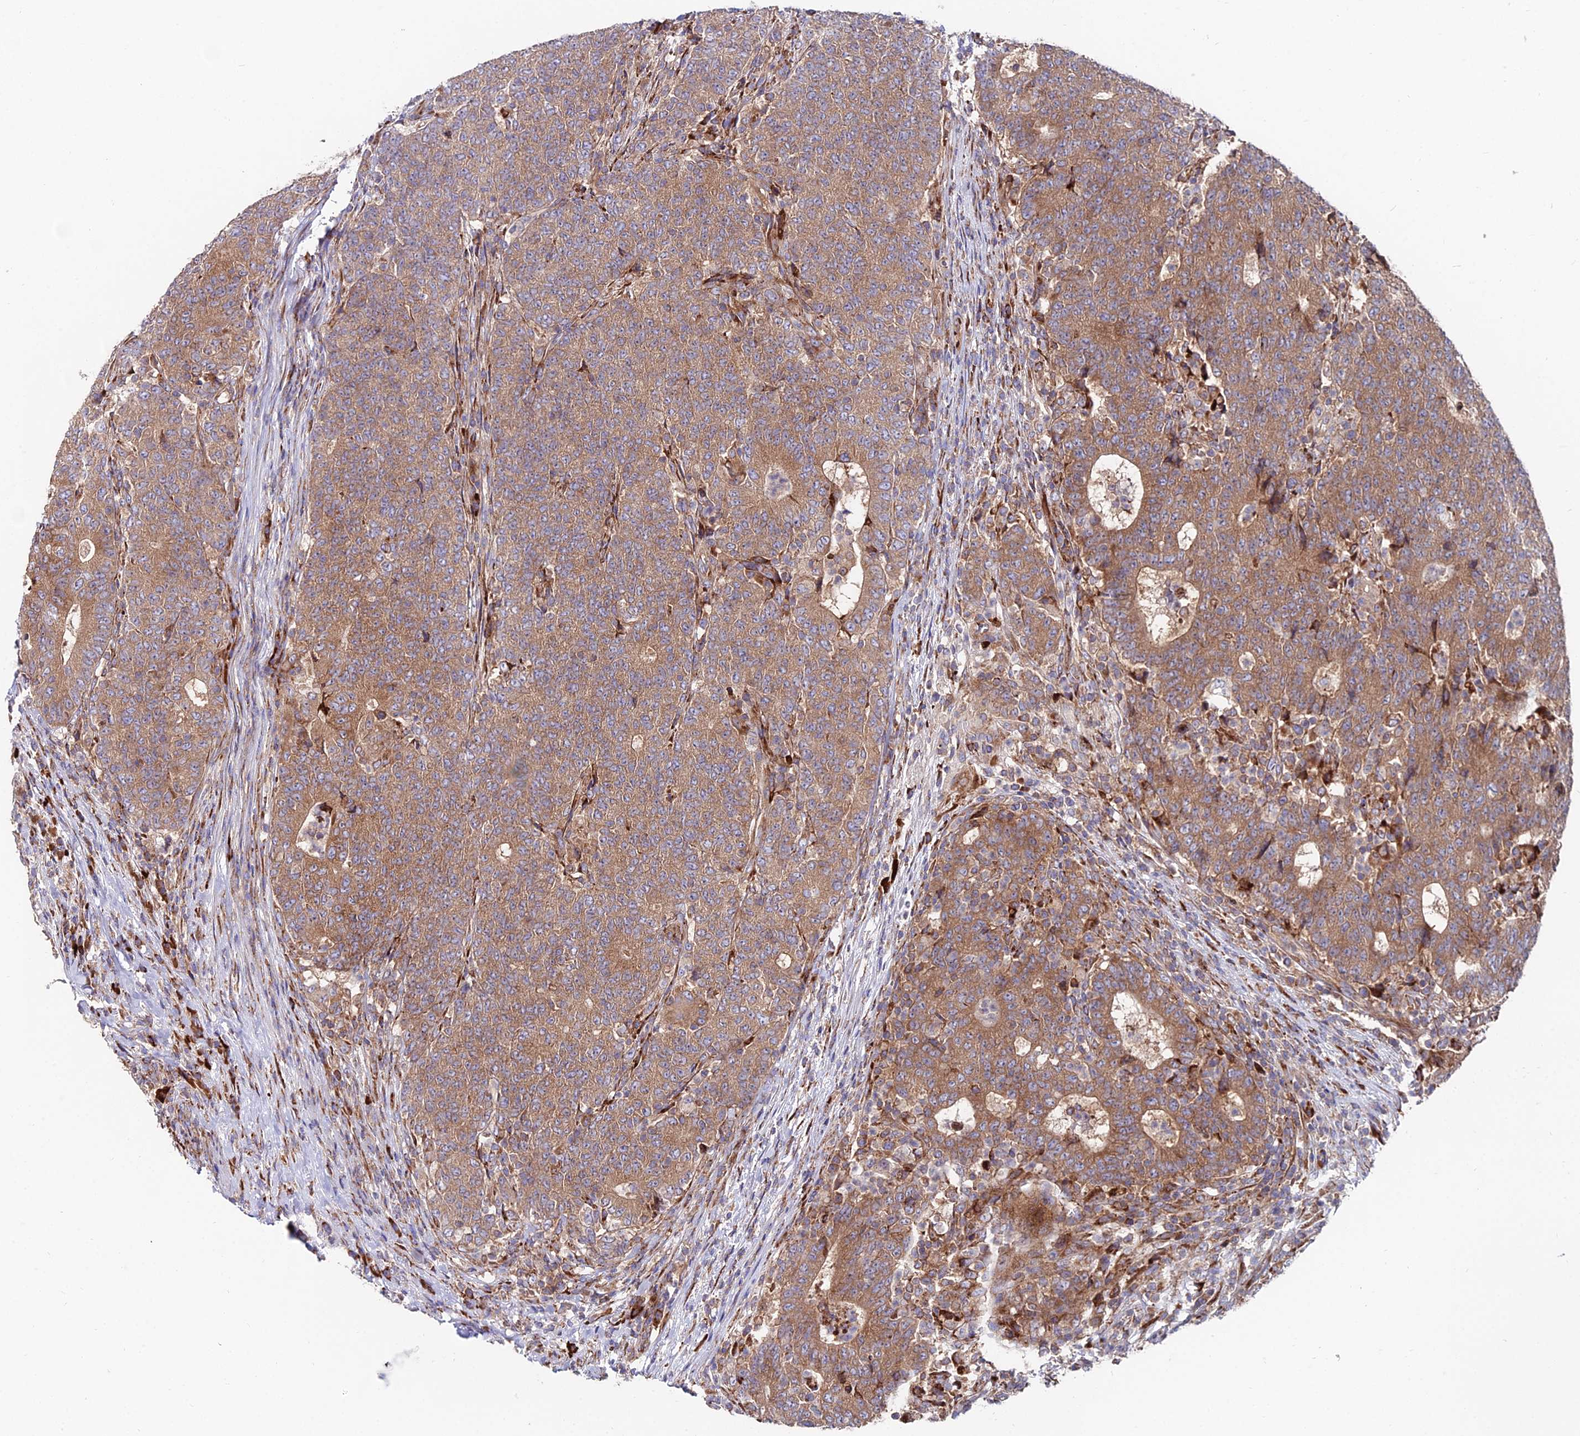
{"staining": {"intensity": "moderate", "quantity": ">75%", "location": "cytoplasmic/membranous"}, "tissue": "colorectal cancer", "cell_type": "Tumor cells", "image_type": "cancer", "snomed": [{"axis": "morphology", "description": "Adenocarcinoma, NOS"}, {"axis": "topography", "description": "Colon"}], "caption": "Protein staining of colorectal cancer (adenocarcinoma) tissue shows moderate cytoplasmic/membranous expression in about >75% of tumor cells. The staining was performed using DAB, with brown indicating positive protein expression. Nuclei are stained blue with hematoxylin.", "gene": "EIF3K", "patient": {"sex": "female", "age": 75}}